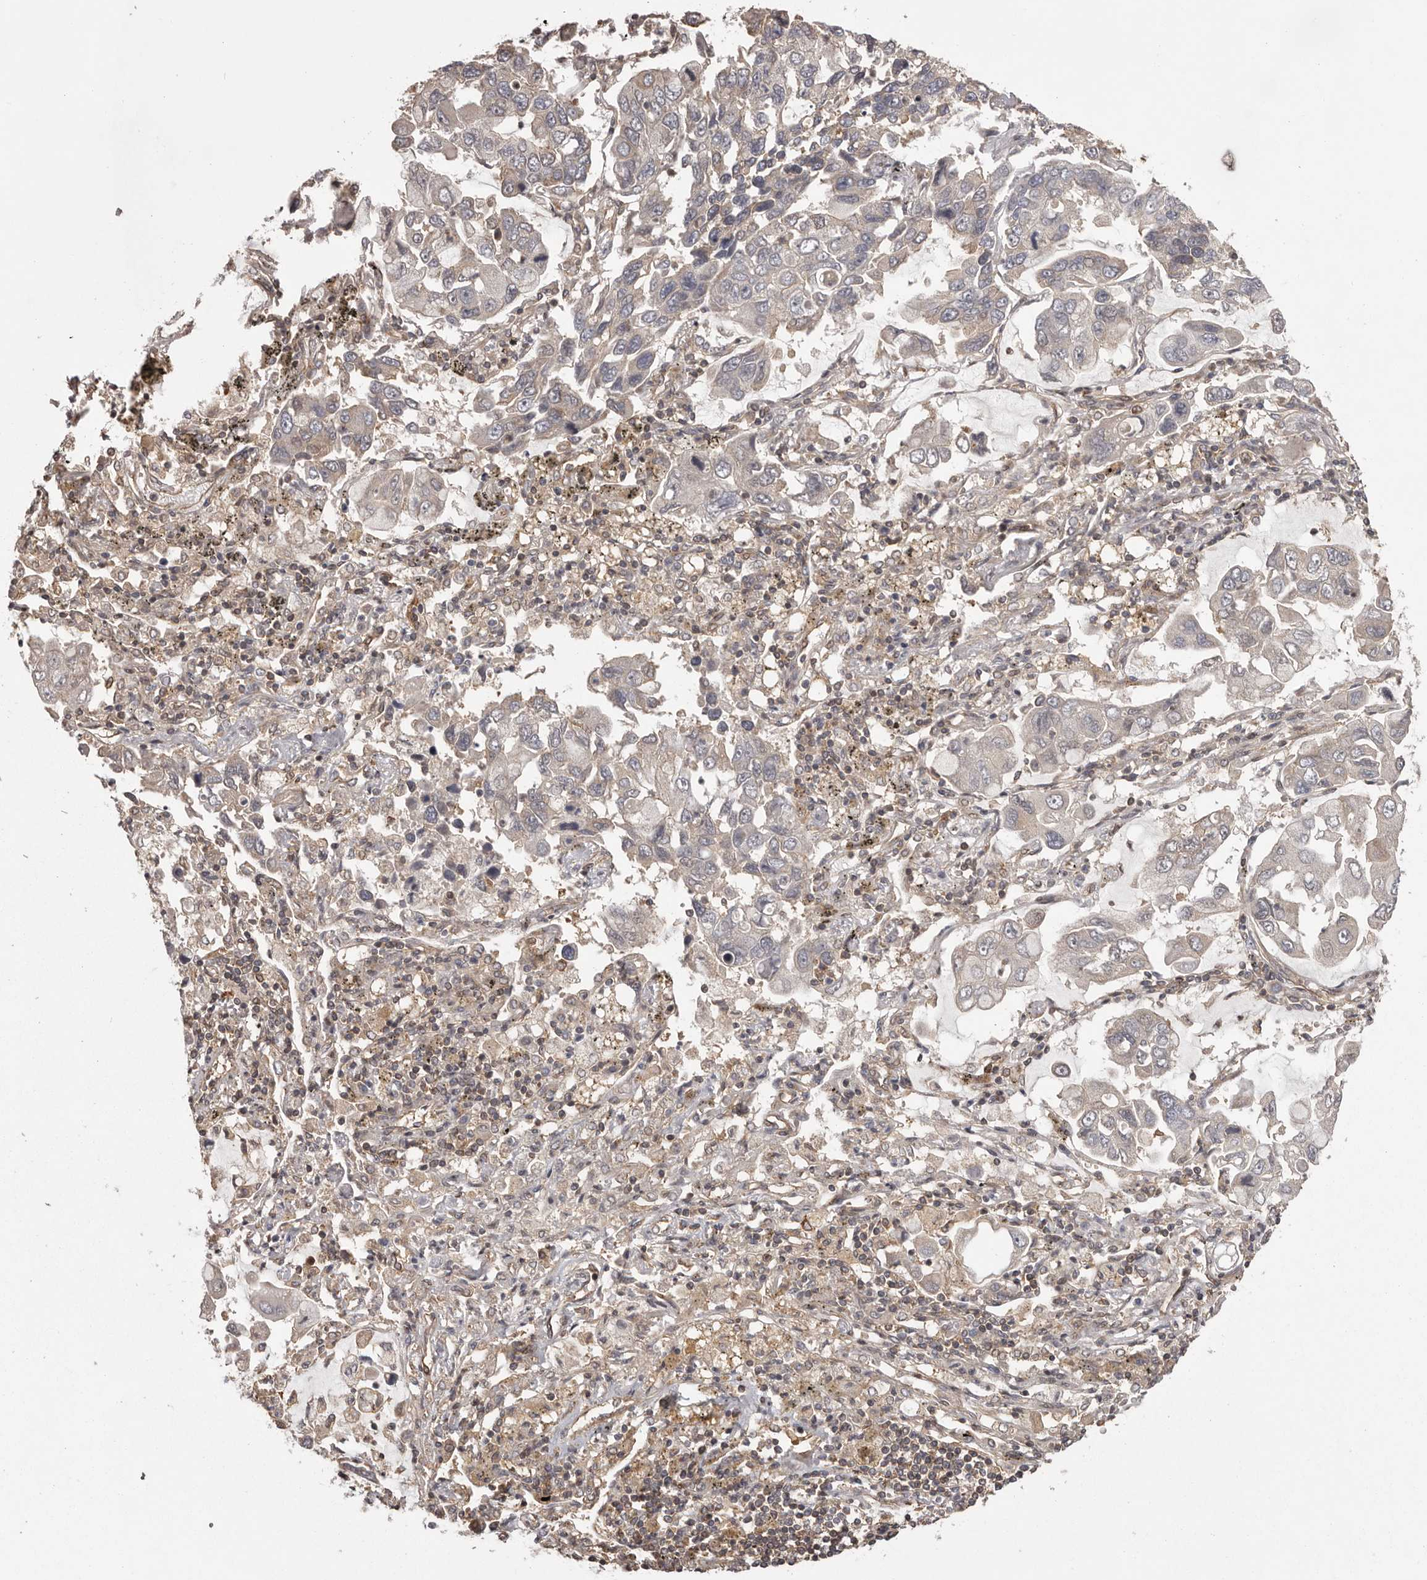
{"staining": {"intensity": "negative", "quantity": "none", "location": "none"}, "tissue": "lung cancer", "cell_type": "Tumor cells", "image_type": "cancer", "snomed": [{"axis": "morphology", "description": "Adenocarcinoma, NOS"}, {"axis": "topography", "description": "Lung"}], "caption": "An image of lung cancer stained for a protein reveals no brown staining in tumor cells.", "gene": "NFKBIA", "patient": {"sex": "male", "age": 64}}